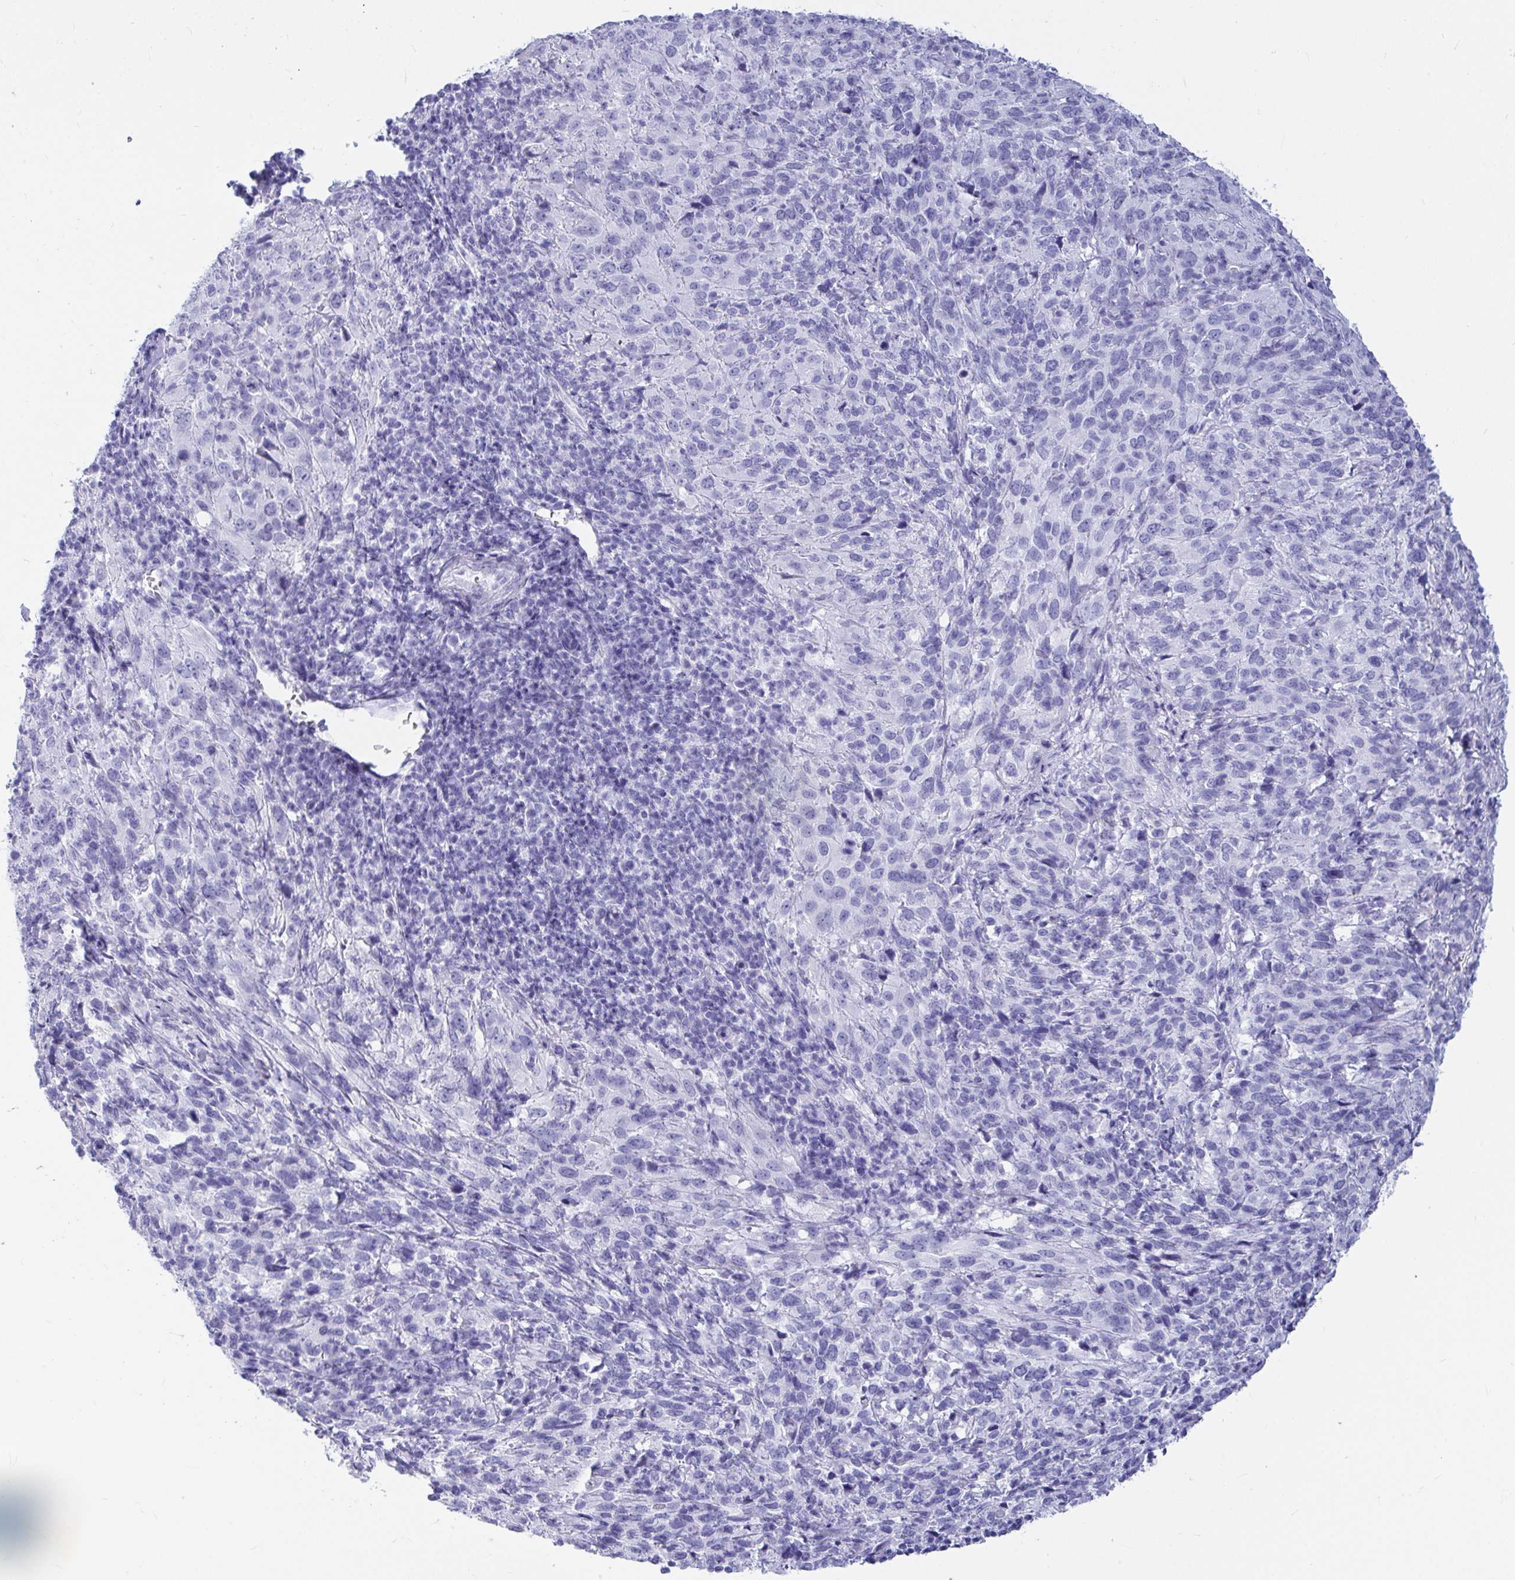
{"staining": {"intensity": "negative", "quantity": "none", "location": "none"}, "tissue": "cervical cancer", "cell_type": "Tumor cells", "image_type": "cancer", "snomed": [{"axis": "morphology", "description": "Squamous cell carcinoma, NOS"}, {"axis": "topography", "description": "Cervix"}], "caption": "Cervical cancer was stained to show a protein in brown. There is no significant staining in tumor cells.", "gene": "OR5J2", "patient": {"sex": "female", "age": 51}}